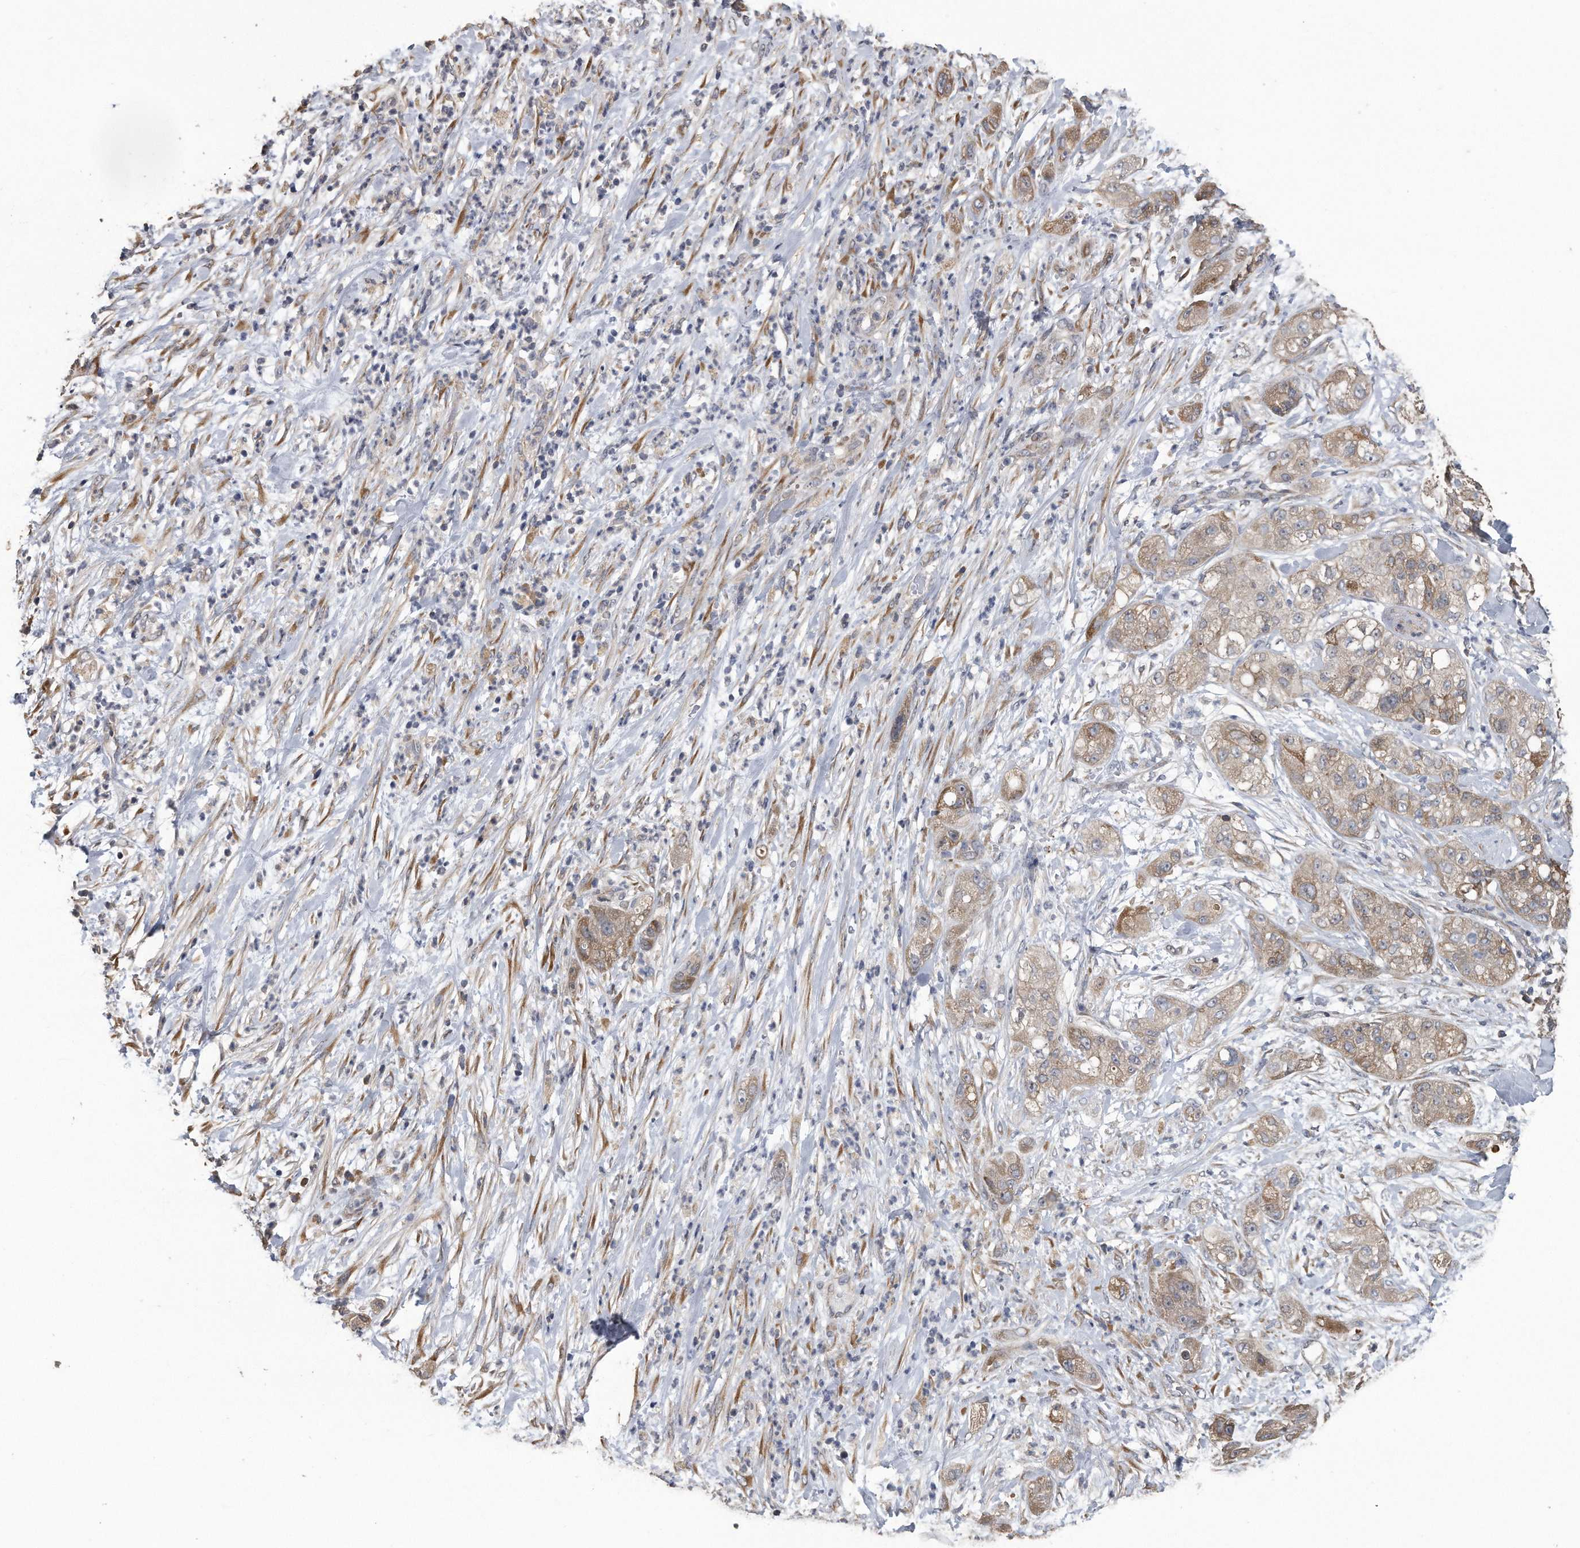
{"staining": {"intensity": "weak", "quantity": ">75%", "location": "cytoplasmic/membranous"}, "tissue": "pancreatic cancer", "cell_type": "Tumor cells", "image_type": "cancer", "snomed": [{"axis": "morphology", "description": "Adenocarcinoma, NOS"}, {"axis": "topography", "description": "Pancreas"}], "caption": "Immunohistochemical staining of pancreatic adenocarcinoma displays weak cytoplasmic/membranous protein positivity in about >75% of tumor cells.", "gene": "PCLO", "patient": {"sex": "female", "age": 78}}